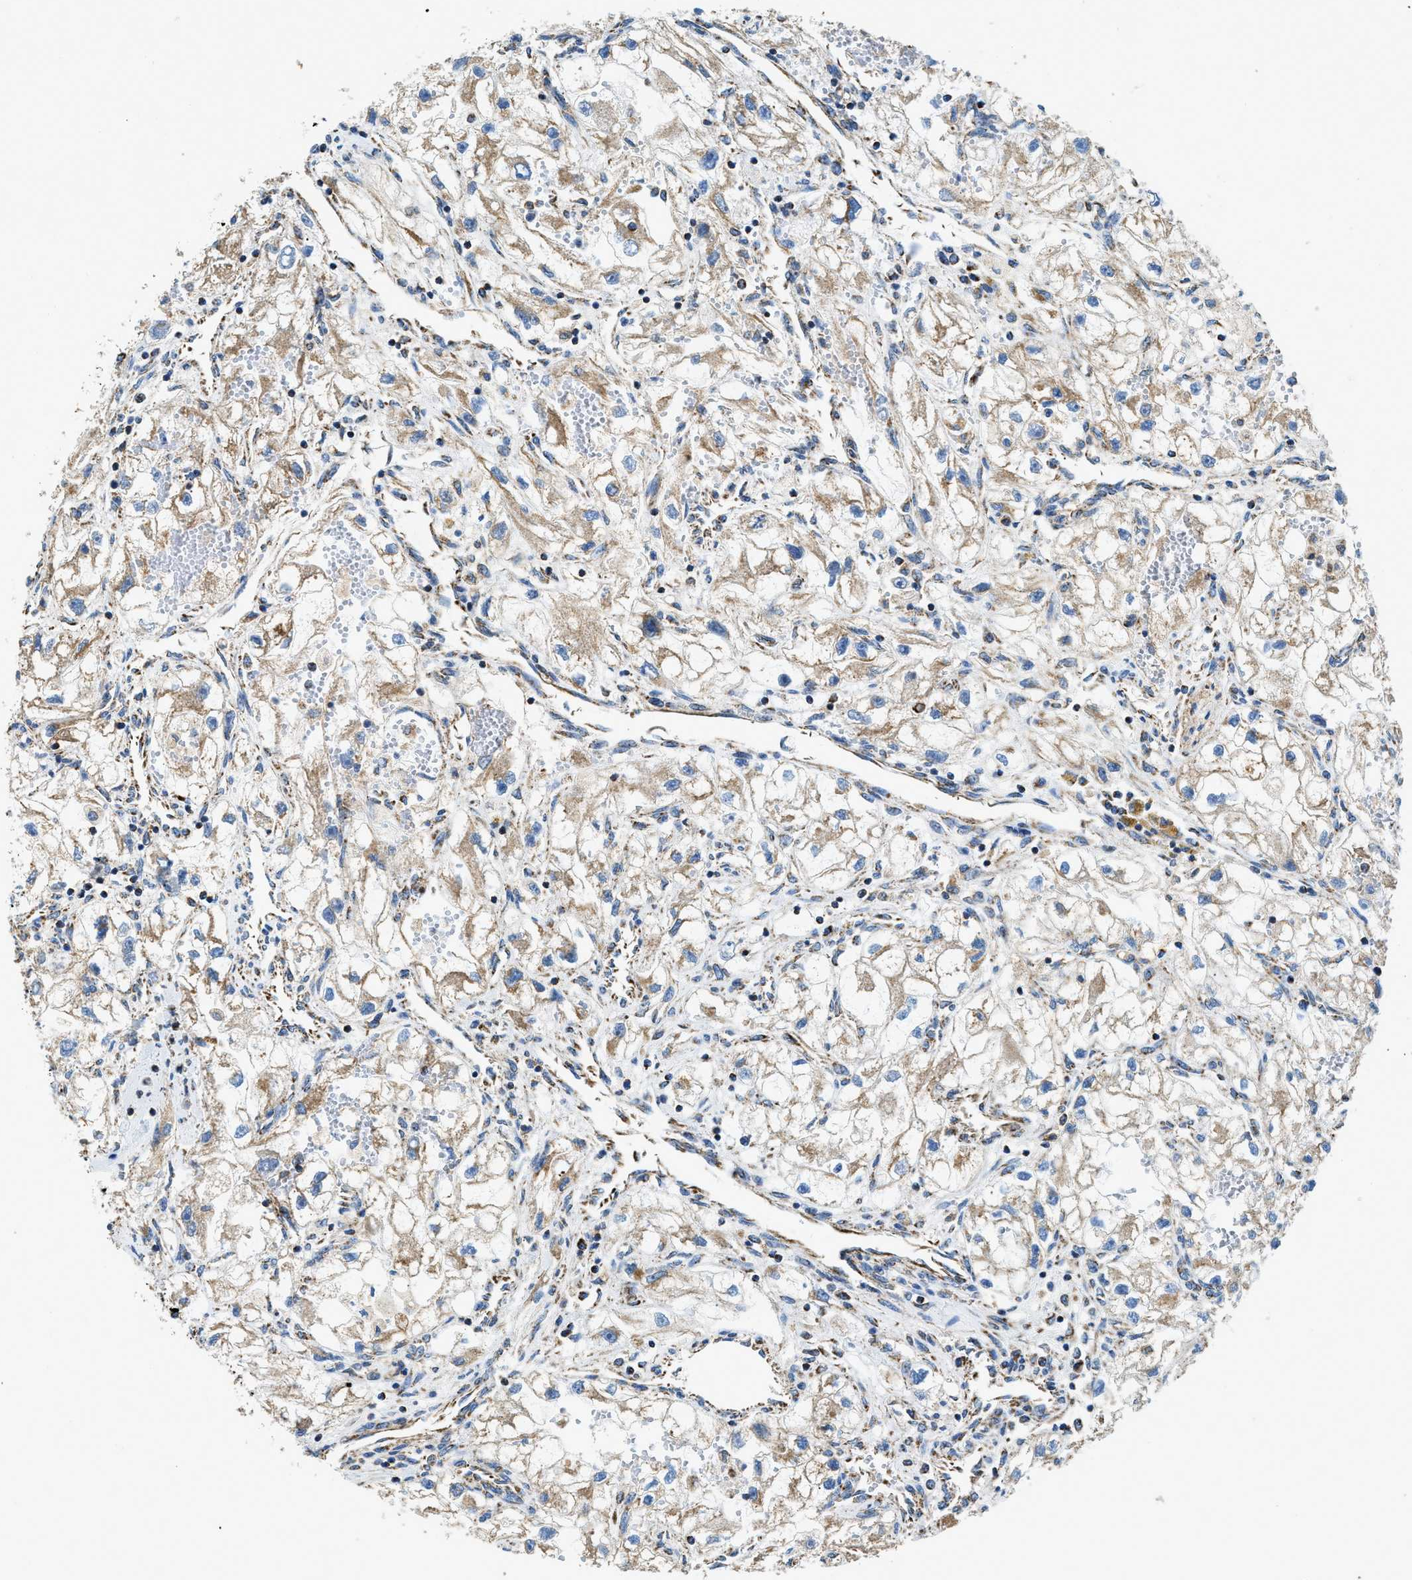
{"staining": {"intensity": "moderate", "quantity": "25%-75%", "location": "cytoplasmic/membranous"}, "tissue": "renal cancer", "cell_type": "Tumor cells", "image_type": "cancer", "snomed": [{"axis": "morphology", "description": "Adenocarcinoma, NOS"}, {"axis": "topography", "description": "Kidney"}], "caption": "Moderate cytoplasmic/membranous expression is identified in about 25%-75% of tumor cells in renal cancer.", "gene": "STK33", "patient": {"sex": "female", "age": 70}}